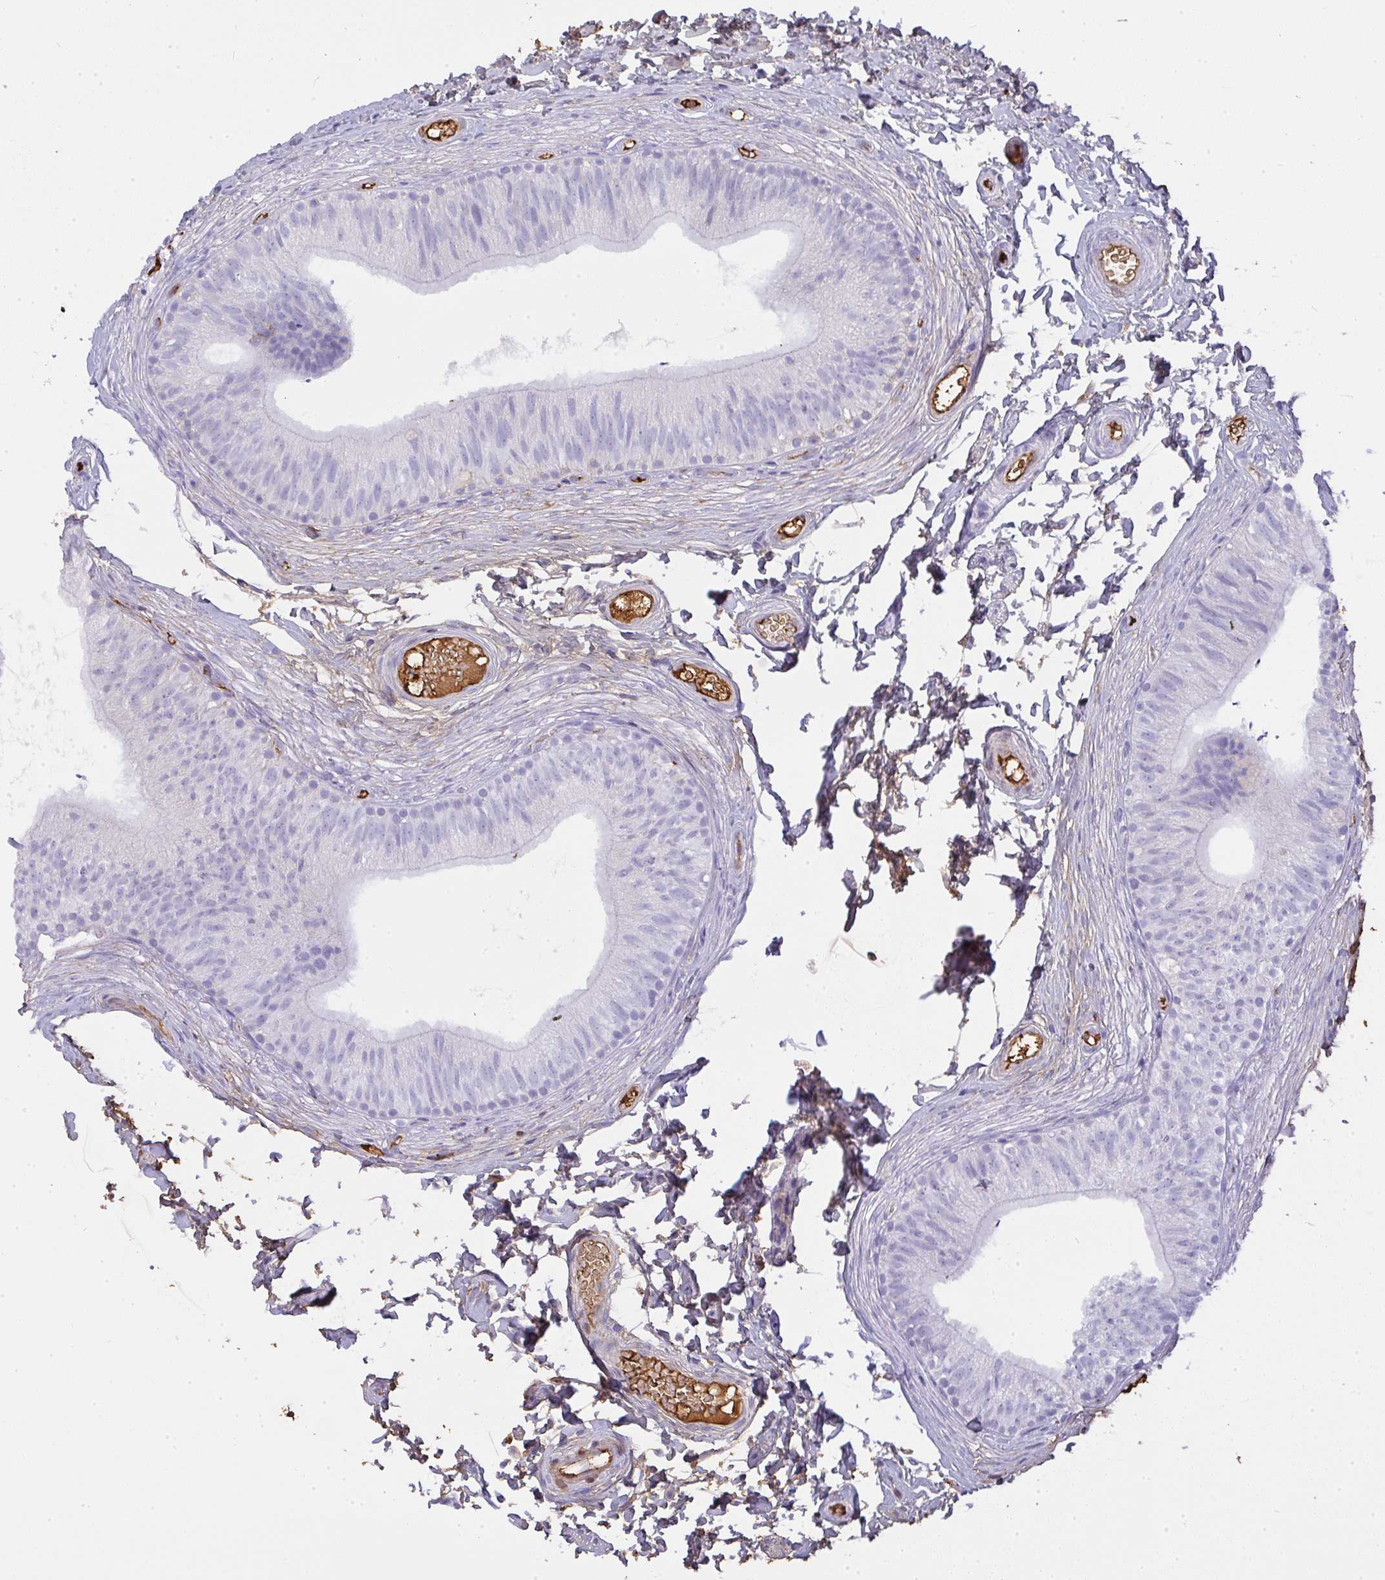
{"staining": {"intensity": "negative", "quantity": "none", "location": "none"}, "tissue": "epididymis", "cell_type": "Glandular cells", "image_type": "normal", "snomed": [{"axis": "morphology", "description": "Normal tissue, NOS"}, {"axis": "topography", "description": "Epididymis, spermatic cord, NOS"}, {"axis": "topography", "description": "Epididymis"}, {"axis": "topography", "description": "Peripheral nerve tissue"}], "caption": "This photomicrograph is of unremarkable epididymis stained with immunohistochemistry to label a protein in brown with the nuclei are counter-stained blue. There is no staining in glandular cells.", "gene": "SMYD5", "patient": {"sex": "male", "age": 29}}